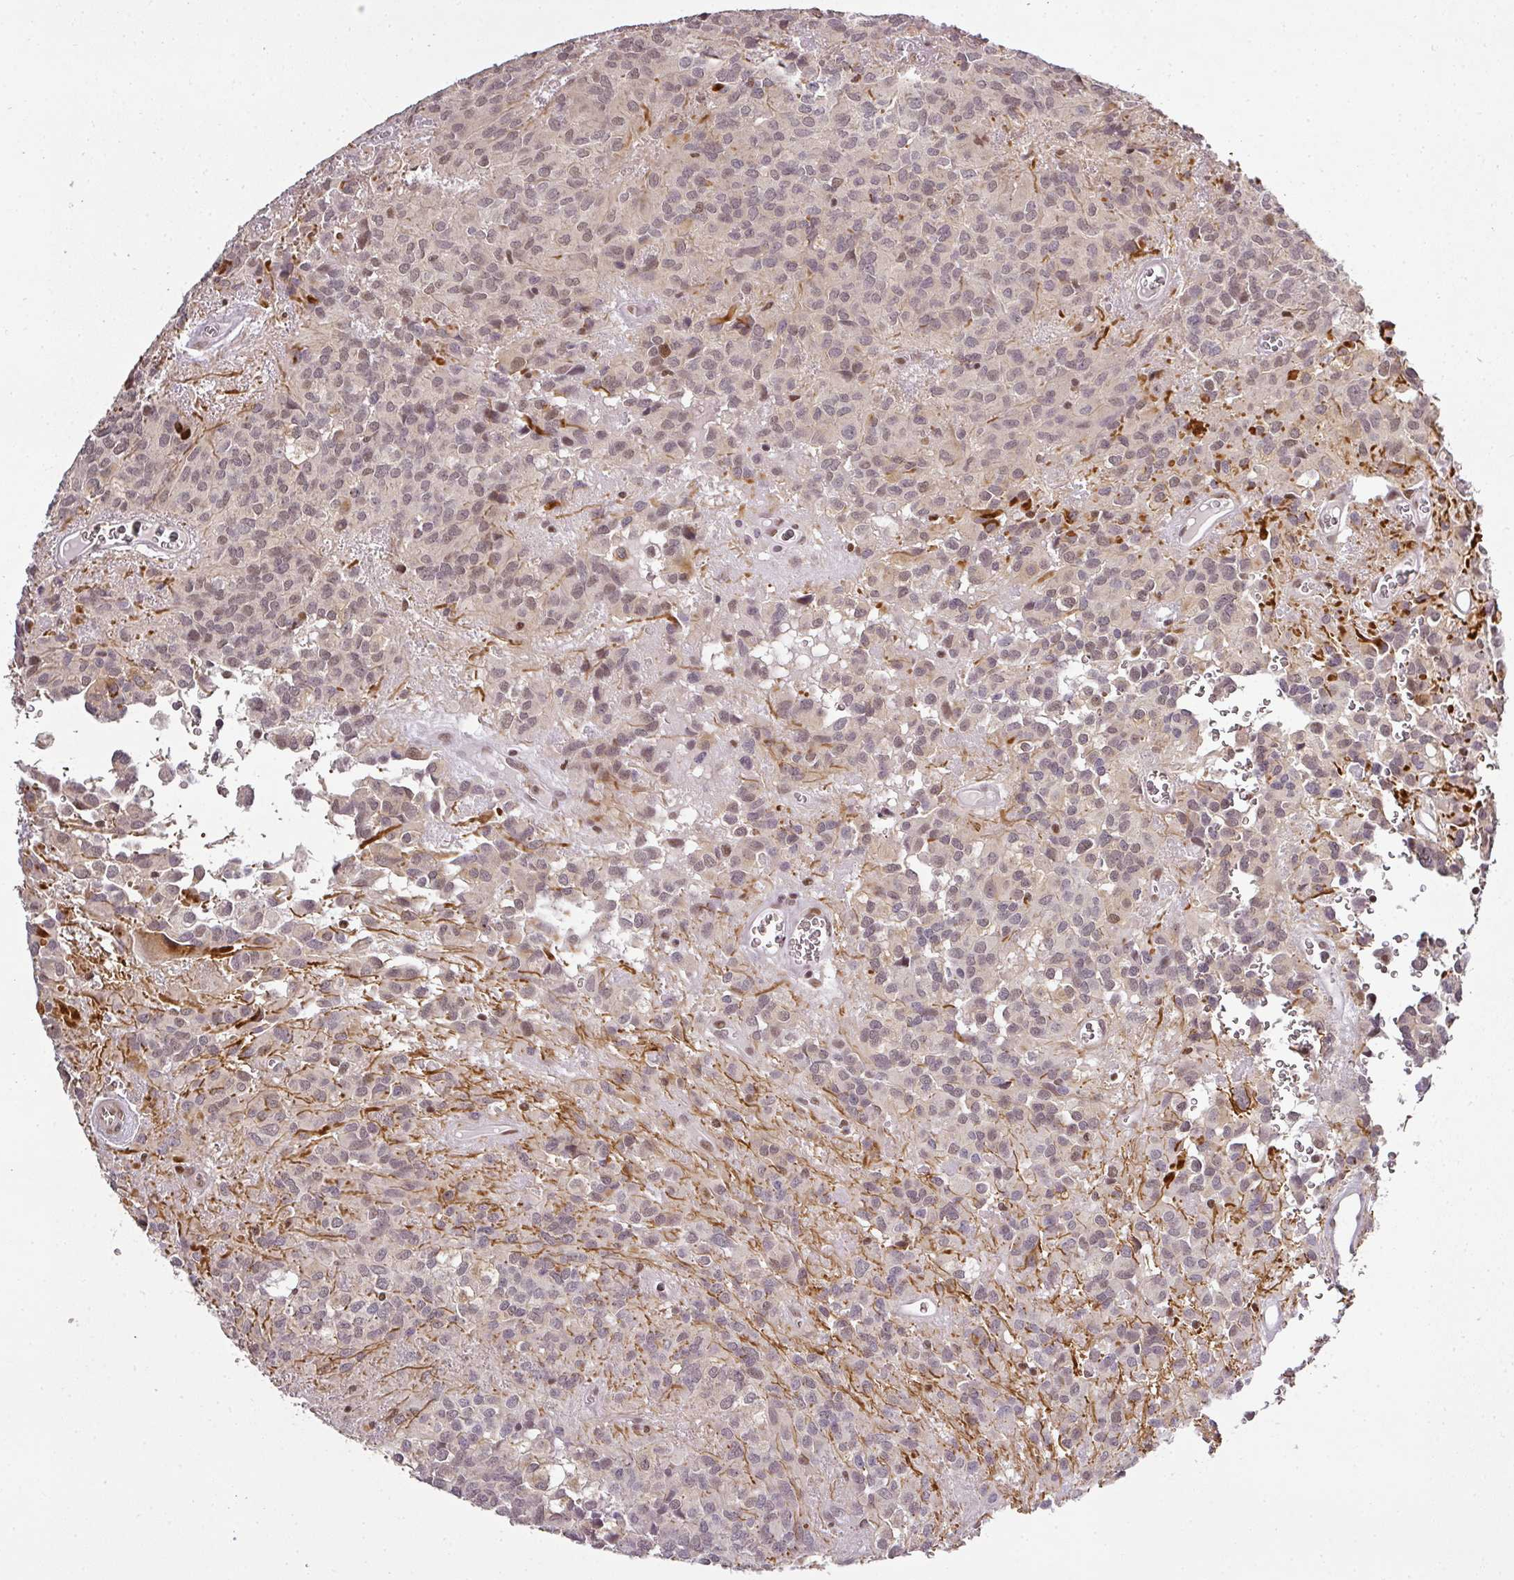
{"staining": {"intensity": "weak", "quantity": "25%-75%", "location": "cytoplasmic/membranous,nuclear"}, "tissue": "glioma", "cell_type": "Tumor cells", "image_type": "cancer", "snomed": [{"axis": "morphology", "description": "Glioma, malignant, Low grade"}, {"axis": "topography", "description": "Brain"}], "caption": "Protein expression analysis of malignant low-grade glioma demonstrates weak cytoplasmic/membranous and nuclear staining in approximately 25%-75% of tumor cells. (Brightfield microscopy of DAB IHC at high magnification).", "gene": "GPRIN2", "patient": {"sex": "male", "age": 56}}